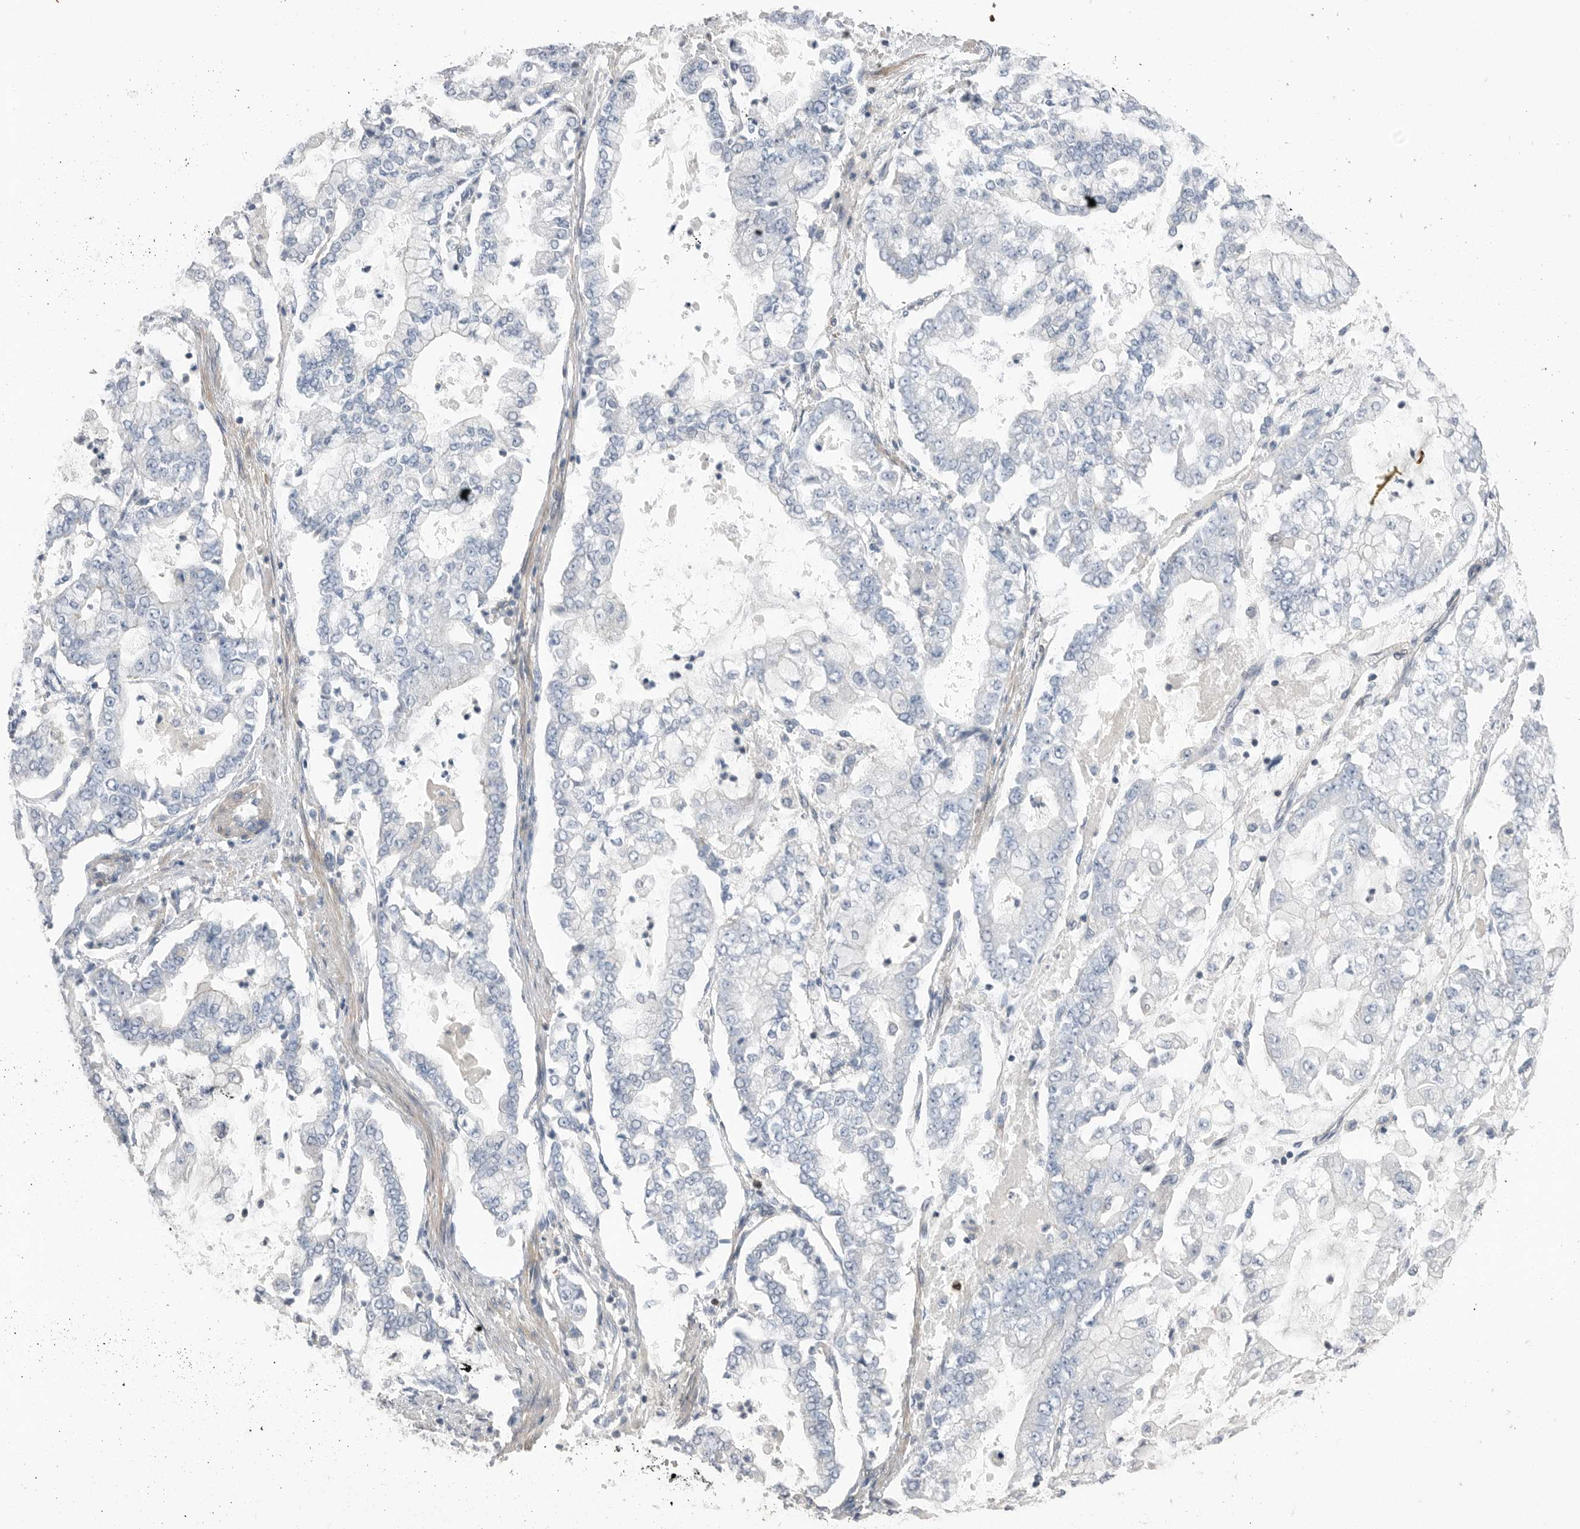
{"staining": {"intensity": "negative", "quantity": "none", "location": "none"}, "tissue": "stomach cancer", "cell_type": "Tumor cells", "image_type": "cancer", "snomed": [{"axis": "morphology", "description": "Adenocarcinoma, NOS"}, {"axis": "topography", "description": "Stomach"}], "caption": "IHC histopathology image of stomach cancer (adenocarcinoma) stained for a protein (brown), which reveals no positivity in tumor cells.", "gene": "PEAK1", "patient": {"sex": "male", "age": 76}}